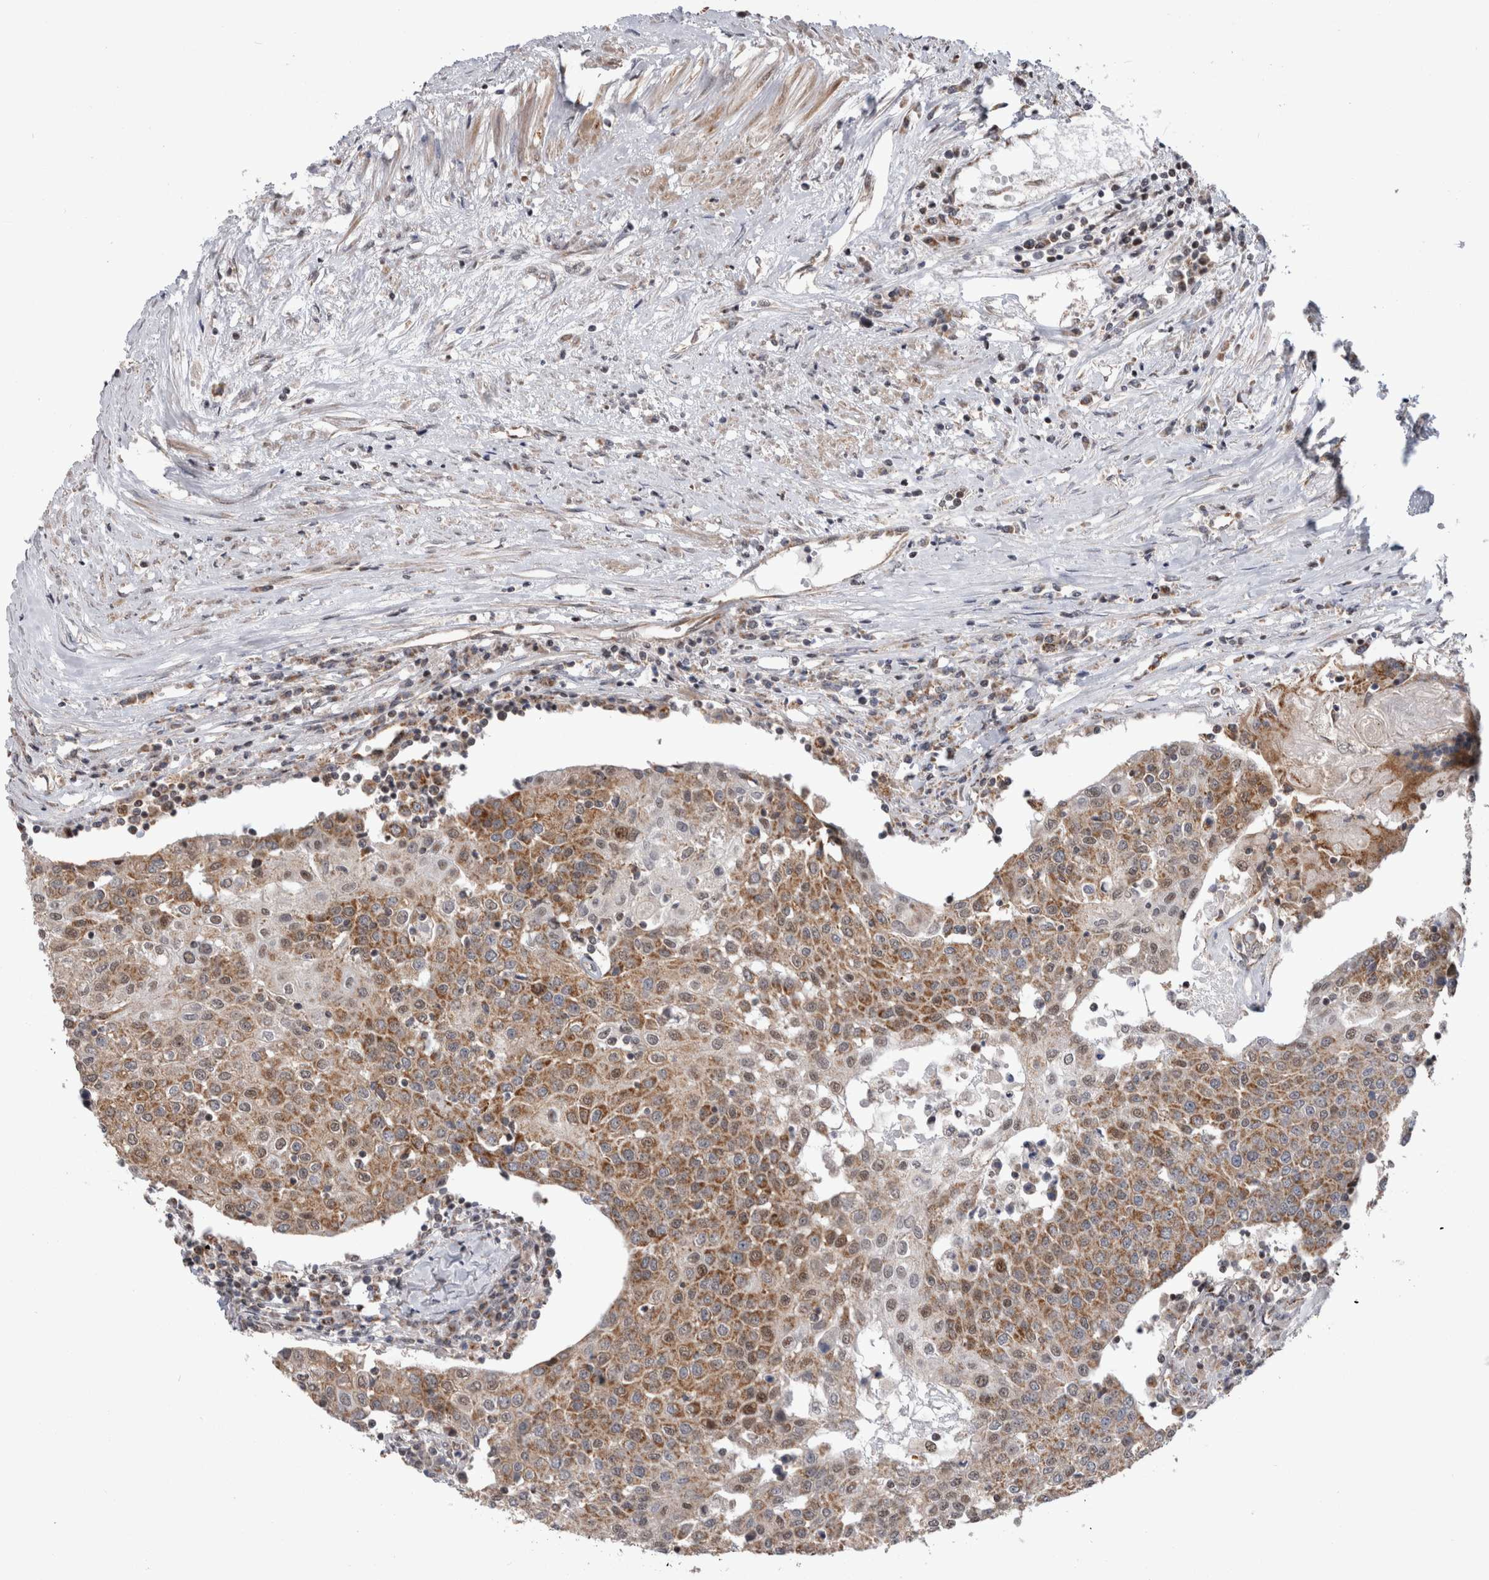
{"staining": {"intensity": "moderate", "quantity": ">75%", "location": "cytoplasmic/membranous"}, "tissue": "urothelial cancer", "cell_type": "Tumor cells", "image_type": "cancer", "snomed": [{"axis": "morphology", "description": "Urothelial carcinoma, High grade"}, {"axis": "topography", "description": "Urinary bladder"}], "caption": "Immunohistochemical staining of human high-grade urothelial carcinoma exhibits moderate cytoplasmic/membranous protein positivity in about >75% of tumor cells. The protein is stained brown, and the nuclei are stained in blue (DAB (3,3'-diaminobenzidine) IHC with brightfield microscopy, high magnification).", "gene": "MRPL37", "patient": {"sex": "female", "age": 85}}